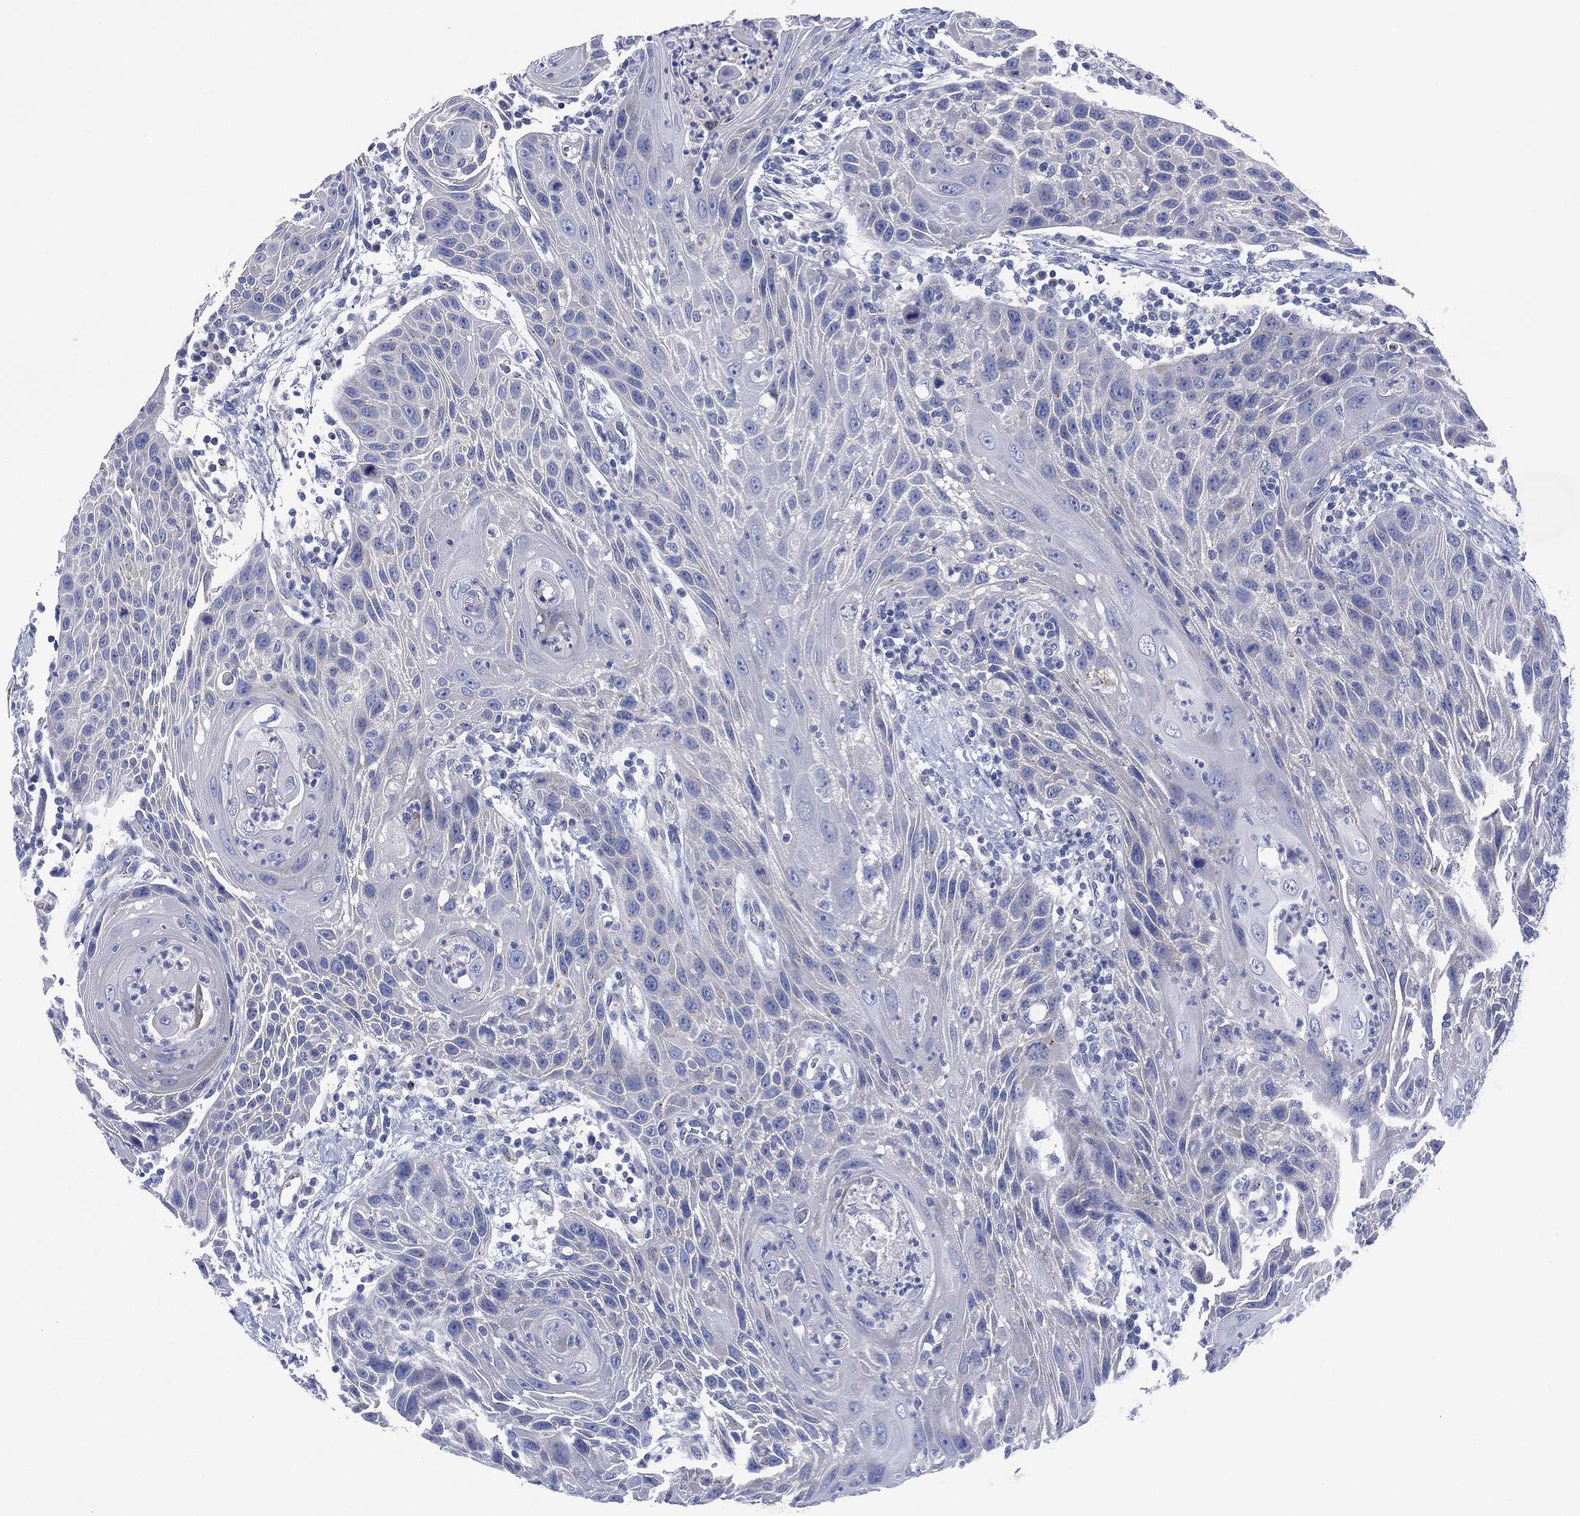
{"staining": {"intensity": "negative", "quantity": "none", "location": "none"}, "tissue": "head and neck cancer", "cell_type": "Tumor cells", "image_type": "cancer", "snomed": [{"axis": "morphology", "description": "Squamous cell carcinoma, NOS"}, {"axis": "topography", "description": "Head-Neck"}], "caption": "Immunohistochemical staining of head and neck cancer shows no significant expression in tumor cells. (Brightfield microscopy of DAB immunohistochemistry at high magnification).", "gene": "CHRNA3", "patient": {"sex": "male", "age": 69}}